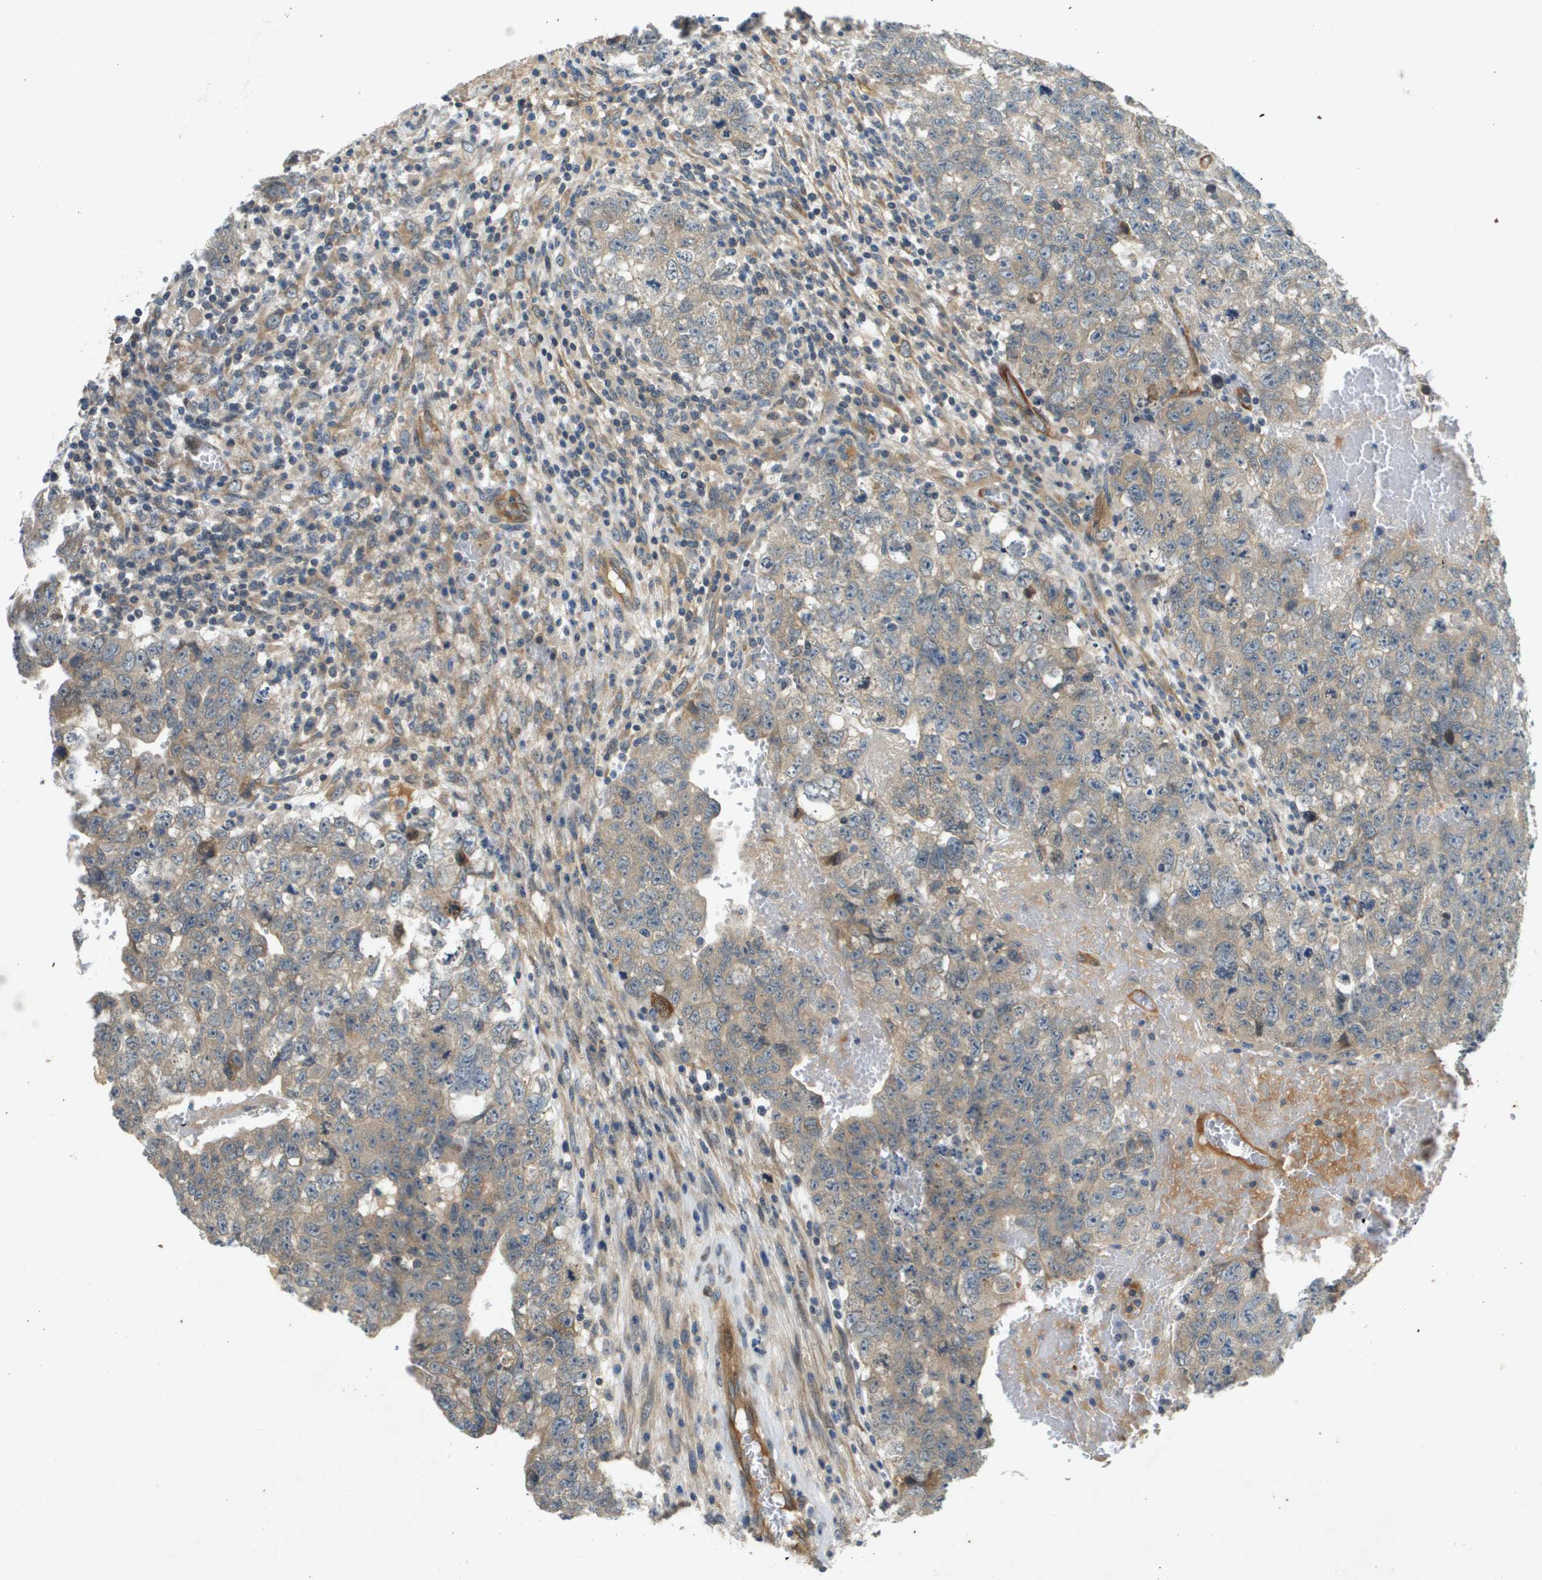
{"staining": {"intensity": "weak", "quantity": "<25%", "location": "cytoplasmic/membranous"}, "tissue": "testis cancer", "cell_type": "Tumor cells", "image_type": "cancer", "snomed": [{"axis": "morphology", "description": "Seminoma, NOS"}, {"axis": "morphology", "description": "Carcinoma, Embryonal, NOS"}, {"axis": "topography", "description": "Testis"}], "caption": "Tumor cells show no significant expression in testis embryonal carcinoma.", "gene": "PGAP3", "patient": {"sex": "male", "age": 38}}